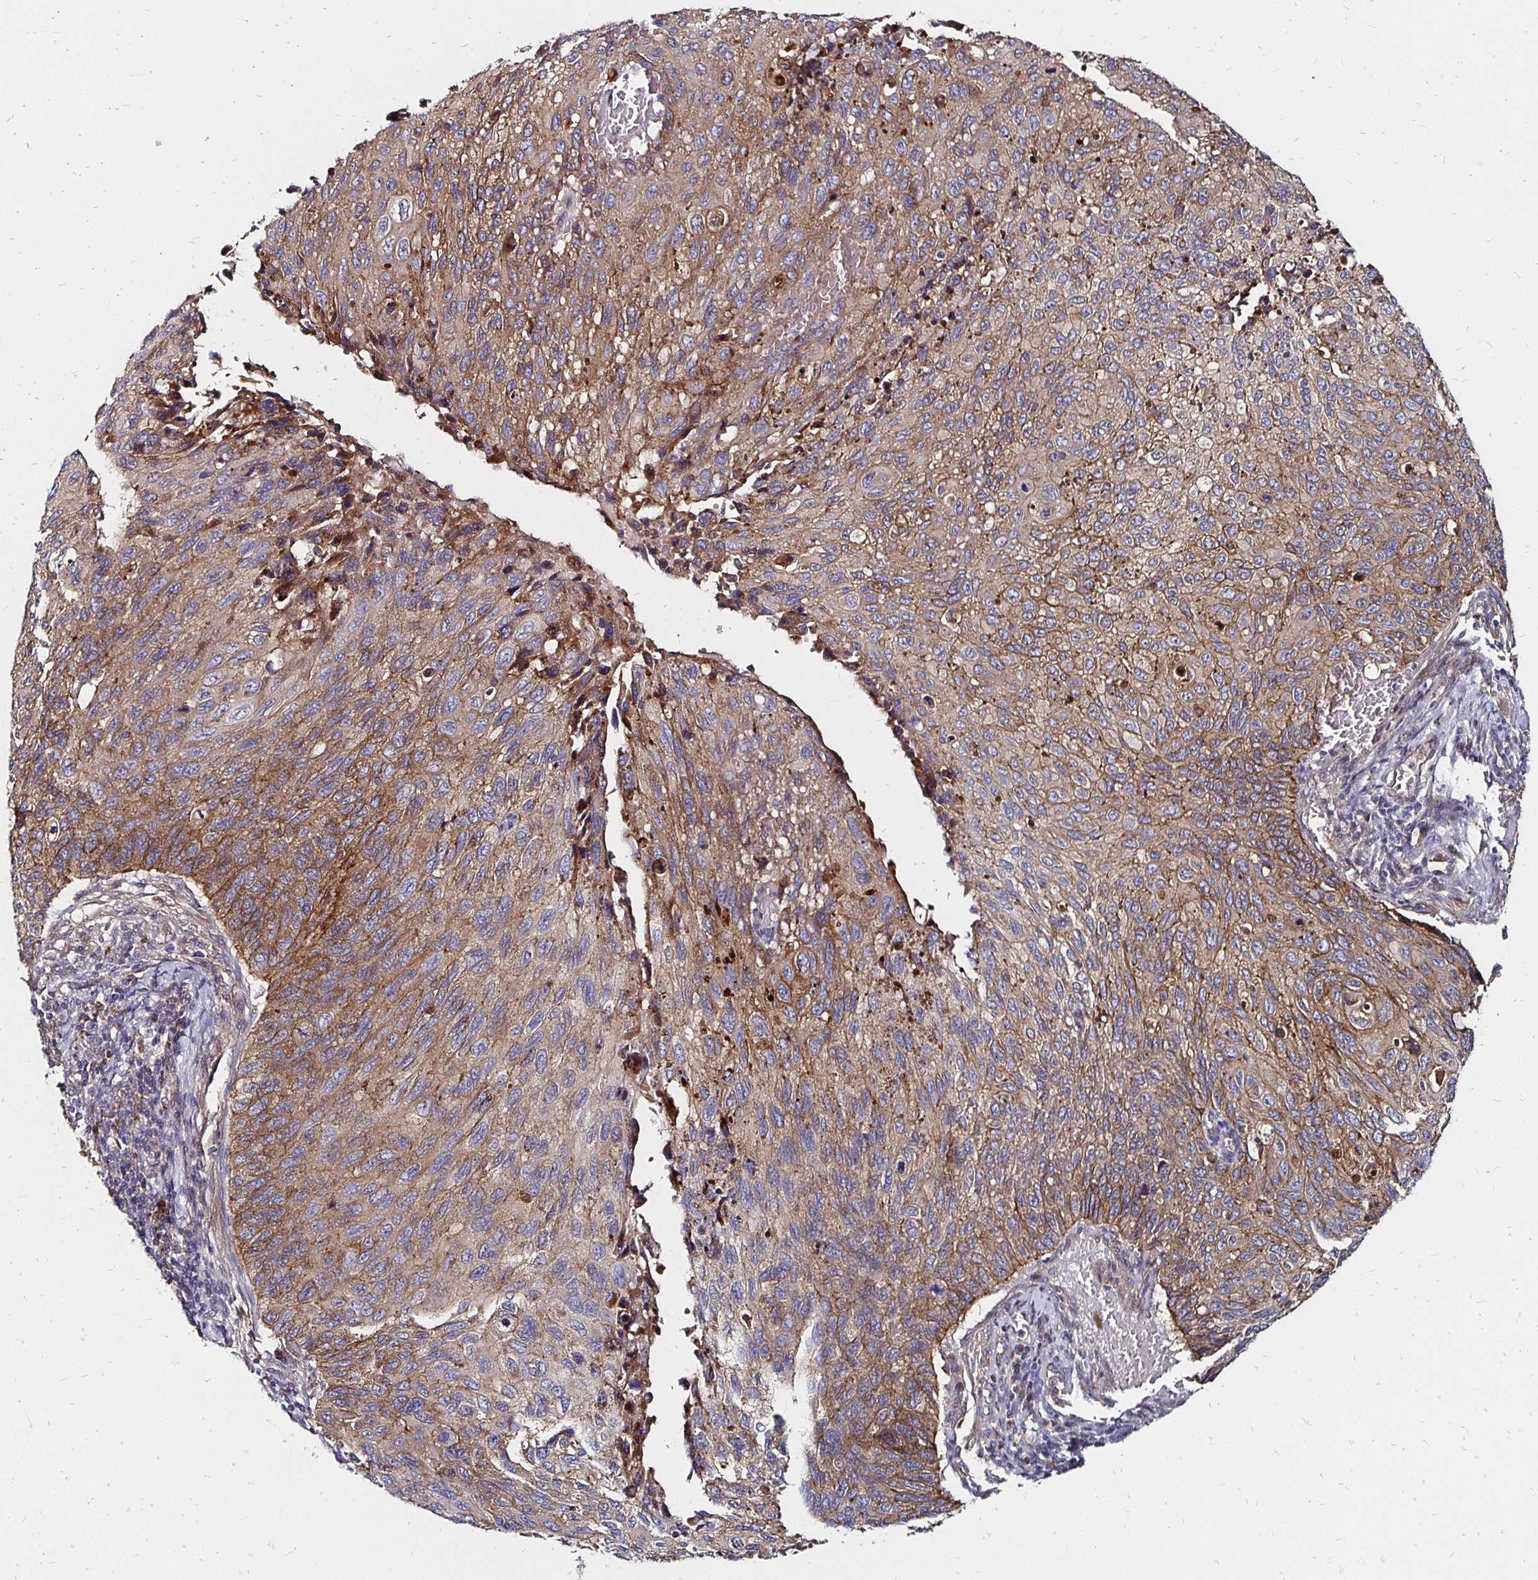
{"staining": {"intensity": "moderate", "quantity": ">75%", "location": "cytoplasmic/membranous"}, "tissue": "cervical cancer", "cell_type": "Tumor cells", "image_type": "cancer", "snomed": [{"axis": "morphology", "description": "Squamous cell carcinoma, NOS"}, {"axis": "topography", "description": "Cervix"}], "caption": "Squamous cell carcinoma (cervical) stained with a protein marker displays moderate staining in tumor cells.", "gene": "NCSTN", "patient": {"sex": "female", "age": 70}}